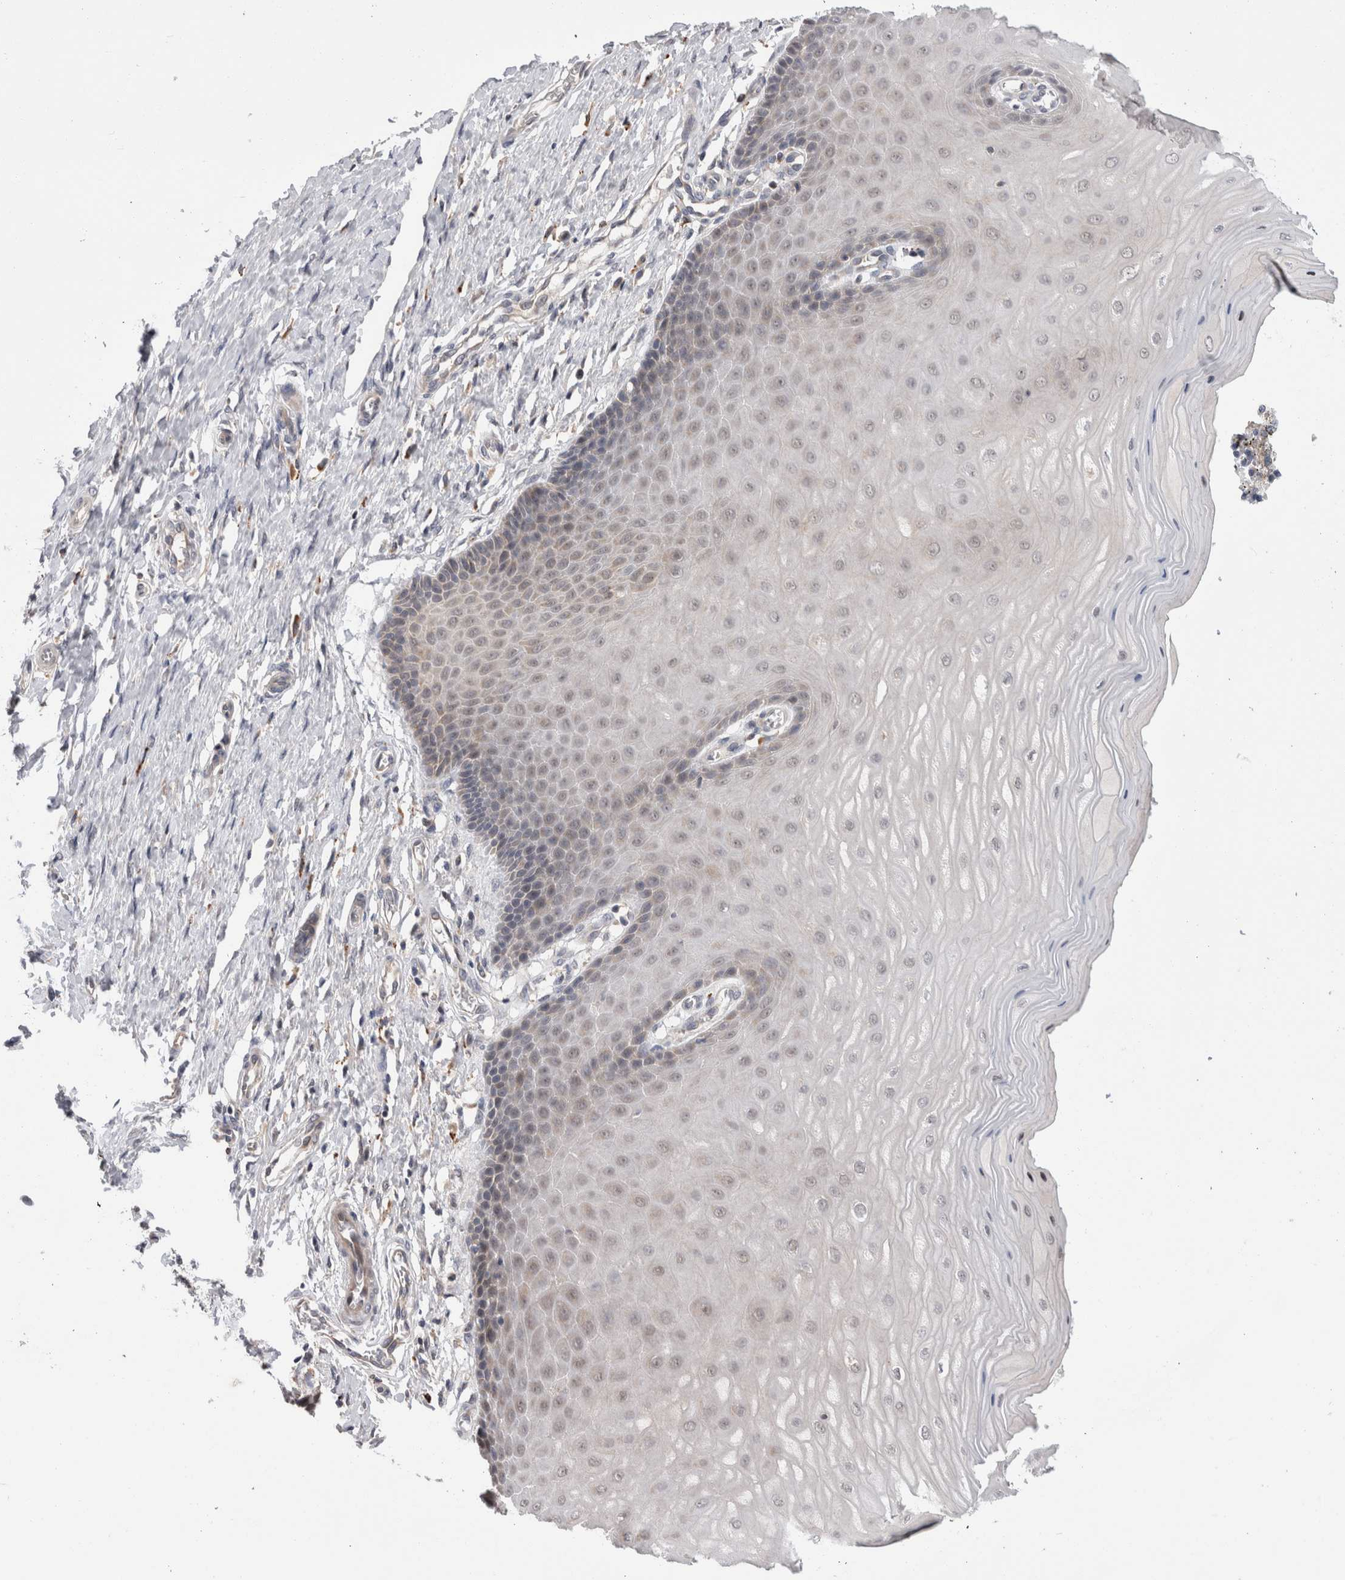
{"staining": {"intensity": "weak", "quantity": ">75%", "location": "cytoplasmic/membranous"}, "tissue": "cervix", "cell_type": "Glandular cells", "image_type": "normal", "snomed": [{"axis": "morphology", "description": "Normal tissue, NOS"}, {"axis": "topography", "description": "Cervix"}], "caption": "This photomicrograph displays unremarkable cervix stained with IHC to label a protein in brown. The cytoplasmic/membranous of glandular cells show weak positivity for the protein. Nuclei are counter-stained blue.", "gene": "MRPL37", "patient": {"sex": "female", "age": 55}}